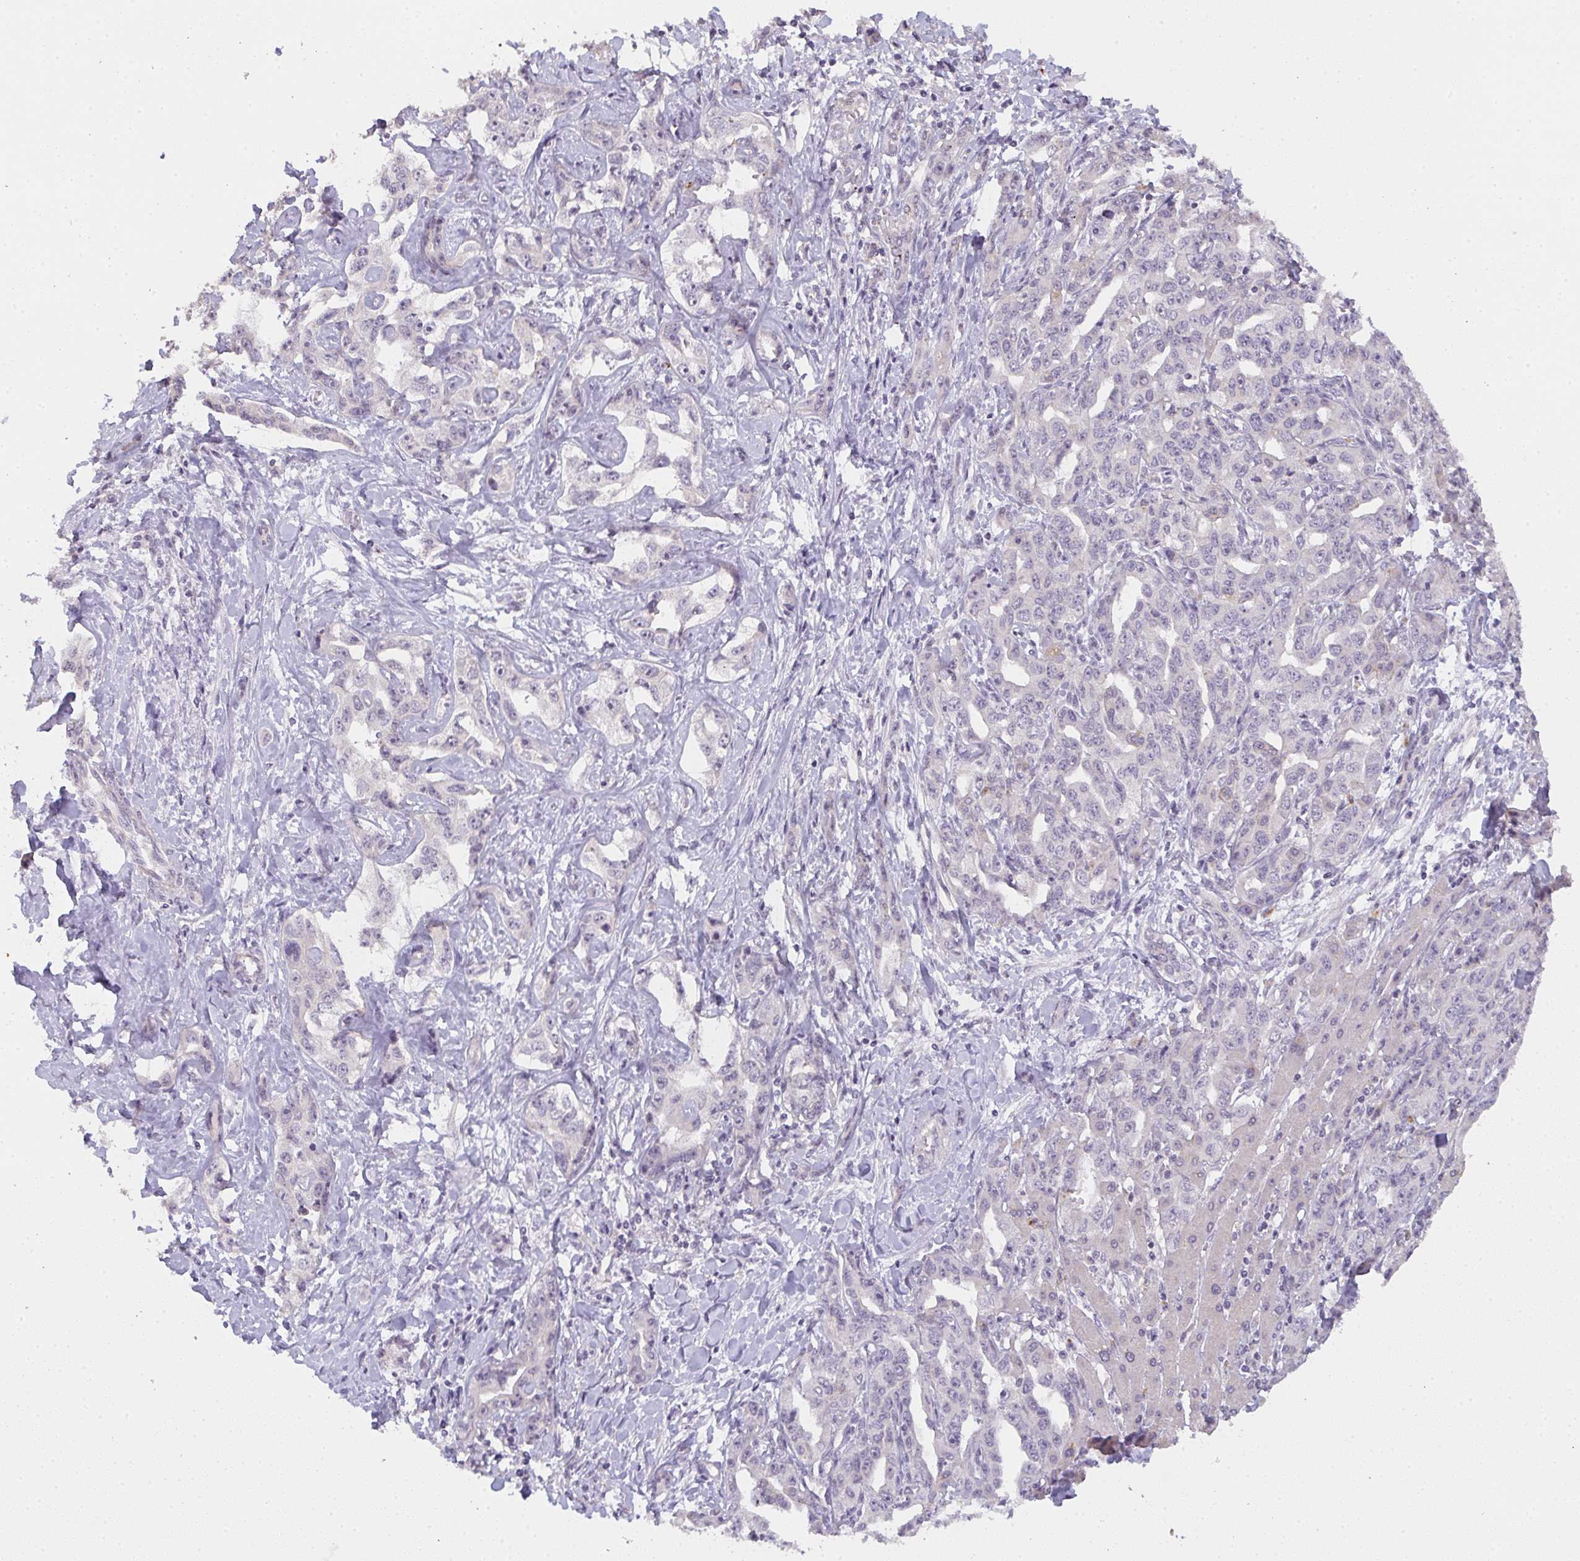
{"staining": {"intensity": "negative", "quantity": "none", "location": "none"}, "tissue": "liver cancer", "cell_type": "Tumor cells", "image_type": "cancer", "snomed": [{"axis": "morphology", "description": "Cholangiocarcinoma"}, {"axis": "topography", "description": "Liver"}], "caption": "Micrograph shows no significant protein positivity in tumor cells of liver cancer (cholangiocarcinoma).", "gene": "TMEM219", "patient": {"sex": "male", "age": 59}}